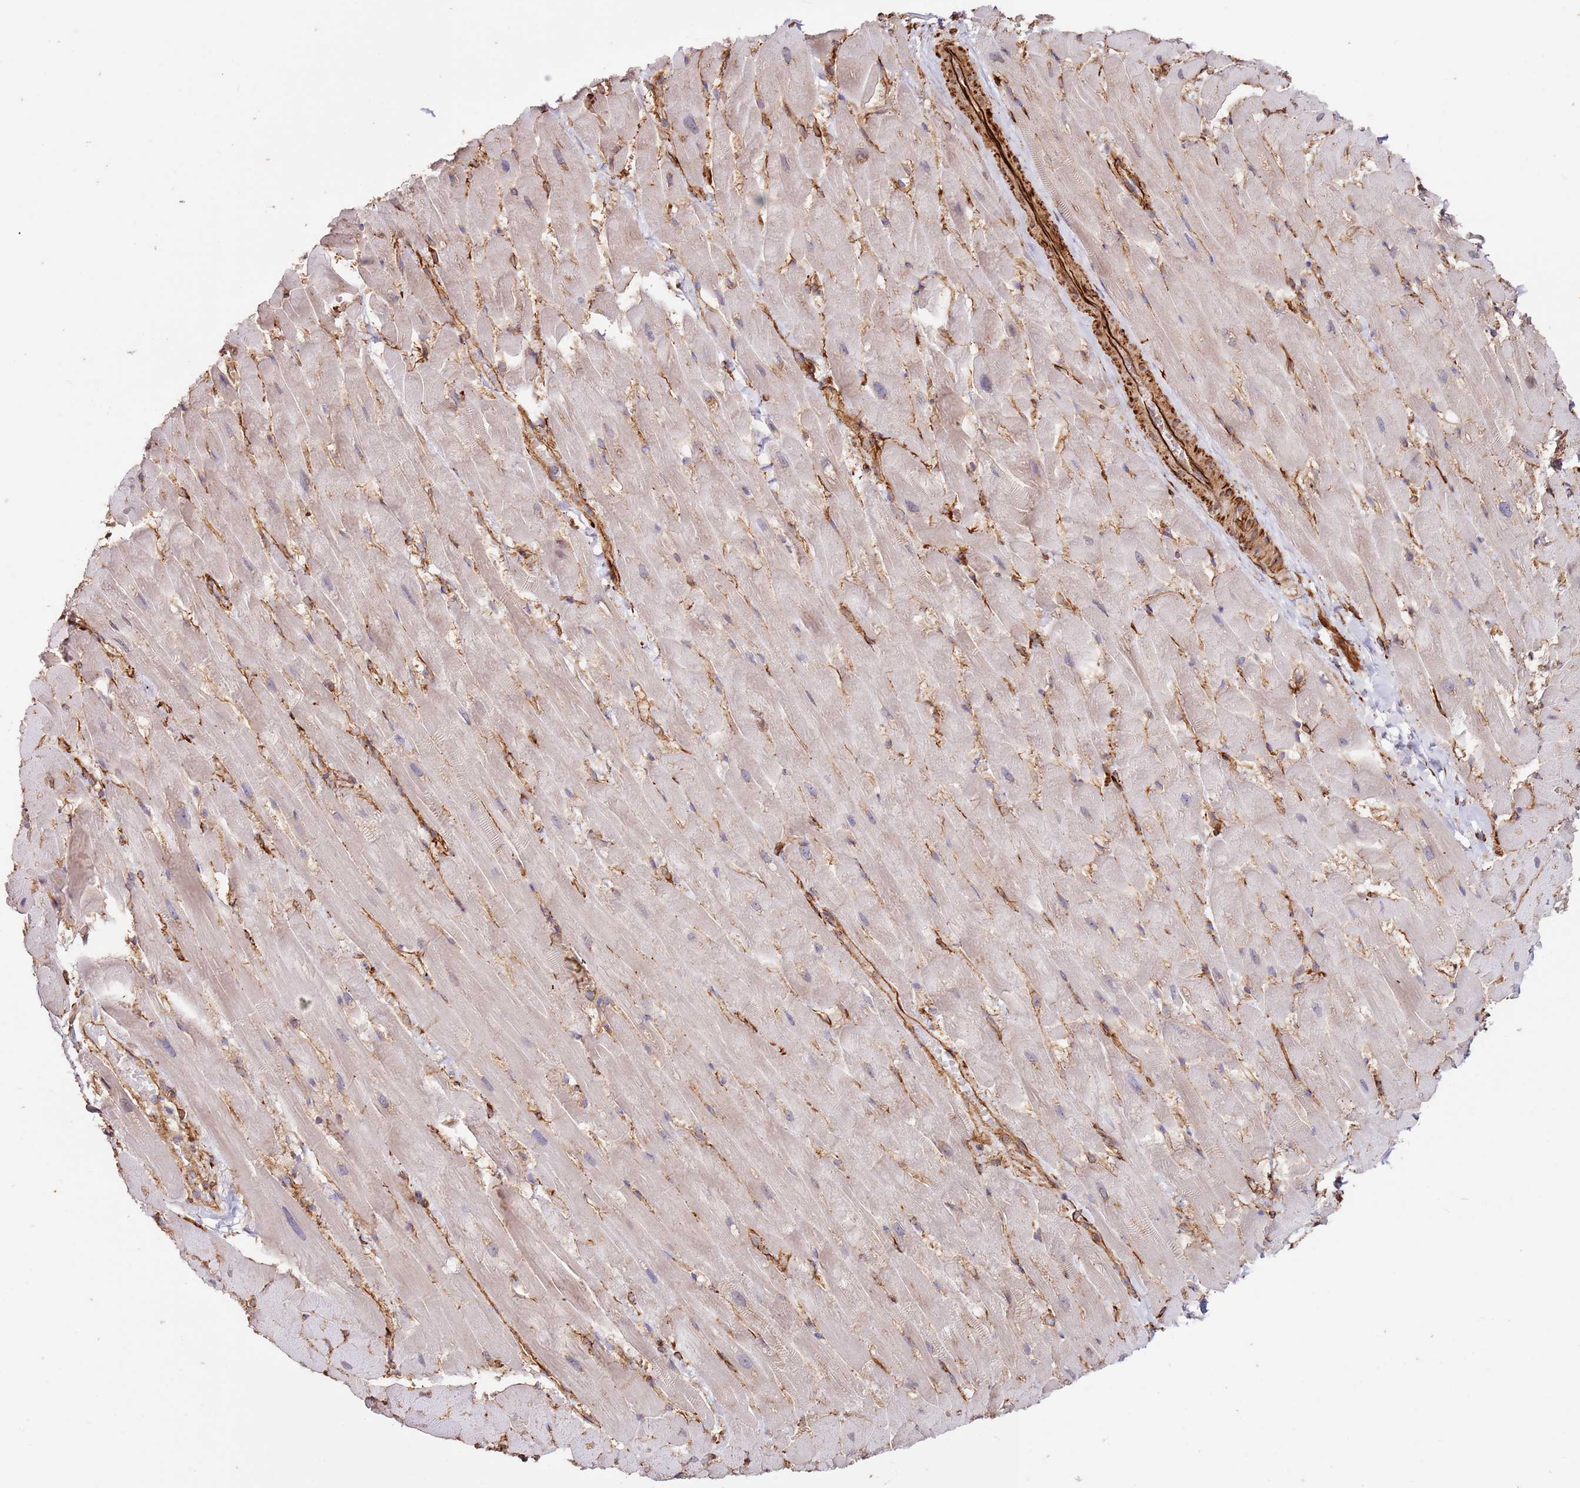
{"staining": {"intensity": "negative", "quantity": "none", "location": "none"}, "tissue": "heart muscle", "cell_type": "Cardiomyocytes", "image_type": "normal", "snomed": [{"axis": "morphology", "description": "Normal tissue, NOS"}, {"axis": "topography", "description": "Heart"}], "caption": "Normal heart muscle was stained to show a protein in brown. There is no significant expression in cardiomyocytes. (Brightfield microscopy of DAB (3,3'-diaminobenzidine) IHC at high magnification).", "gene": "MRGPRE", "patient": {"sex": "male", "age": 37}}